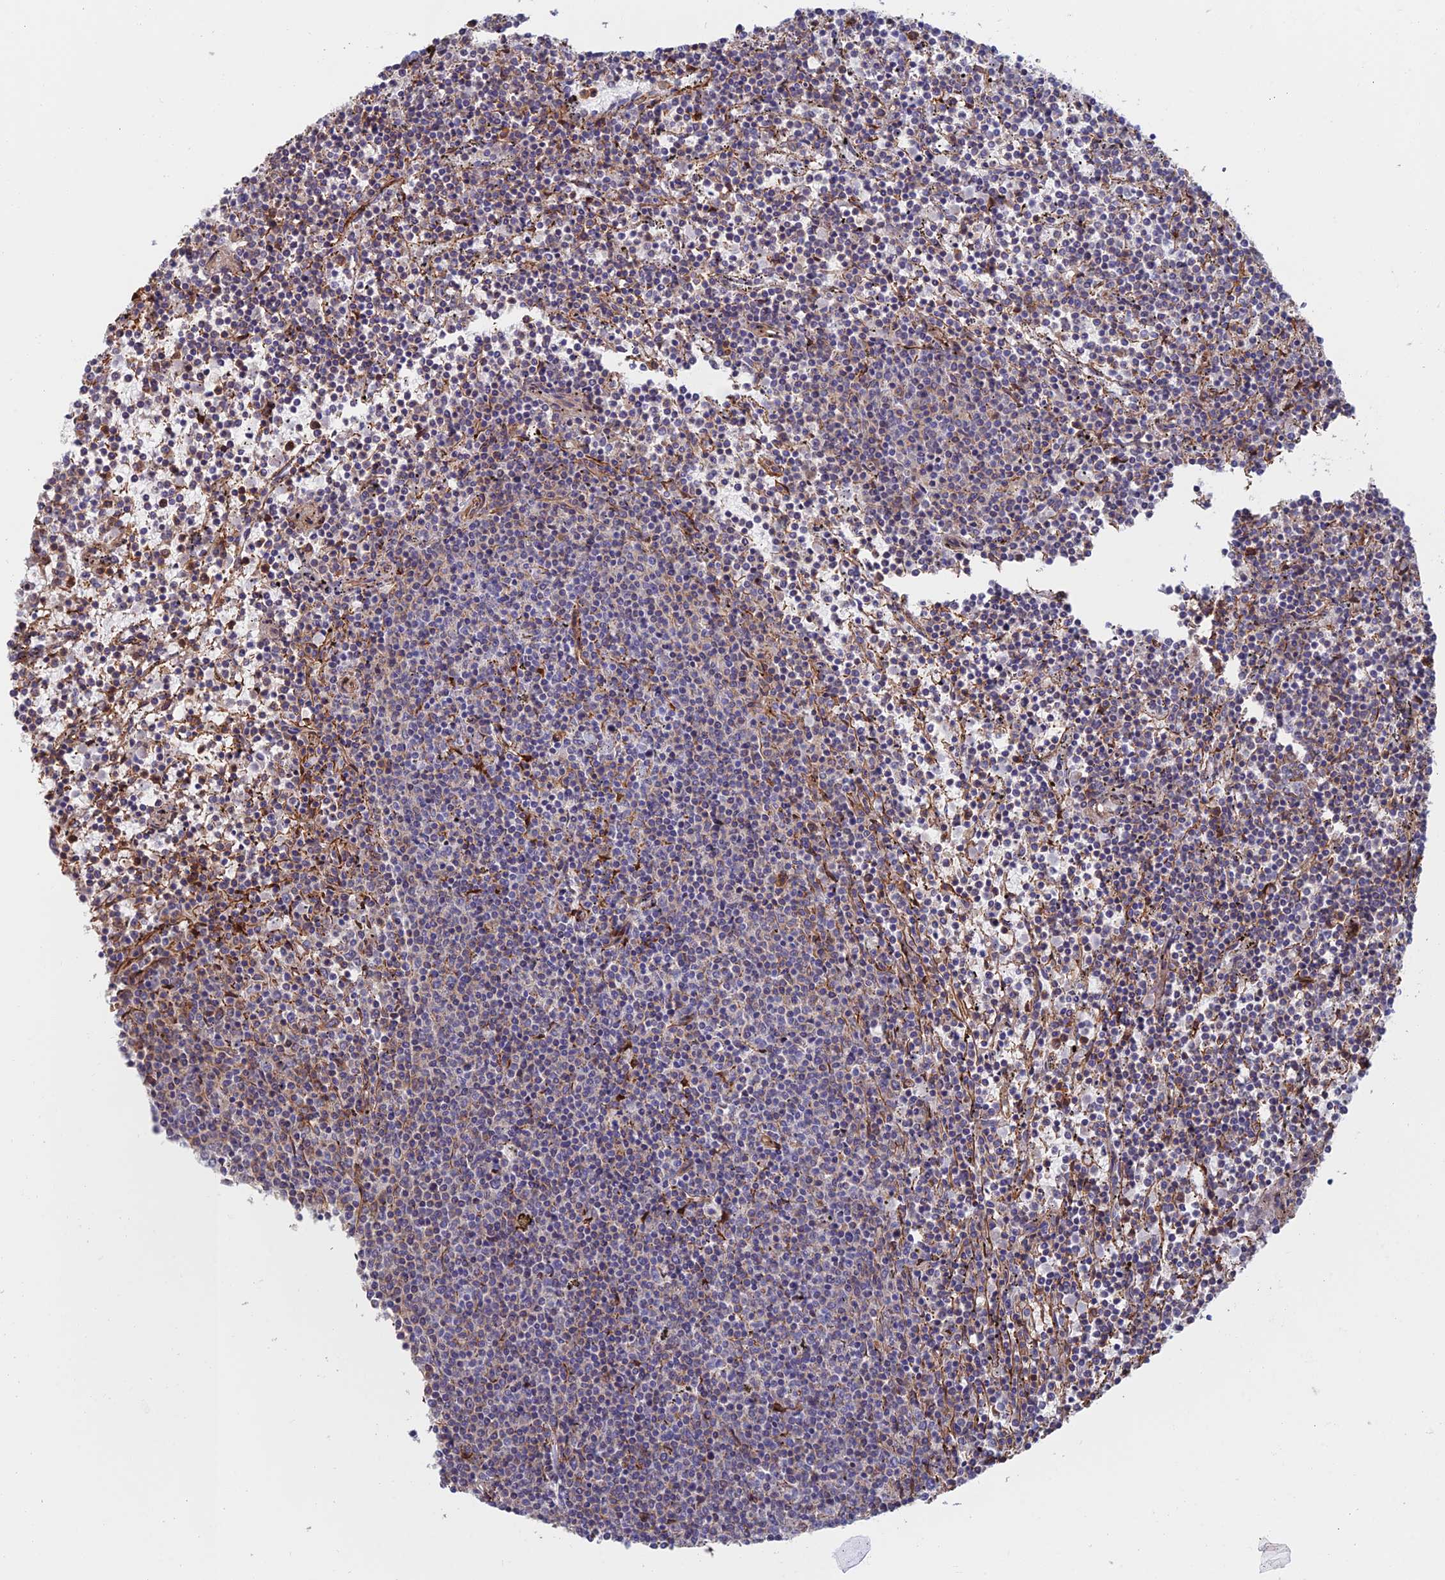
{"staining": {"intensity": "negative", "quantity": "none", "location": "none"}, "tissue": "lymphoma", "cell_type": "Tumor cells", "image_type": "cancer", "snomed": [{"axis": "morphology", "description": "Malignant lymphoma, non-Hodgkin's type, Low grade"}, {"axis": "topography", "description": "Spleen"}], "caption": "The micrograph displays no staining of tumor cells in lymphoma.", "gene": "PAK4", "patient": {"sex": "female", "age": 50}}